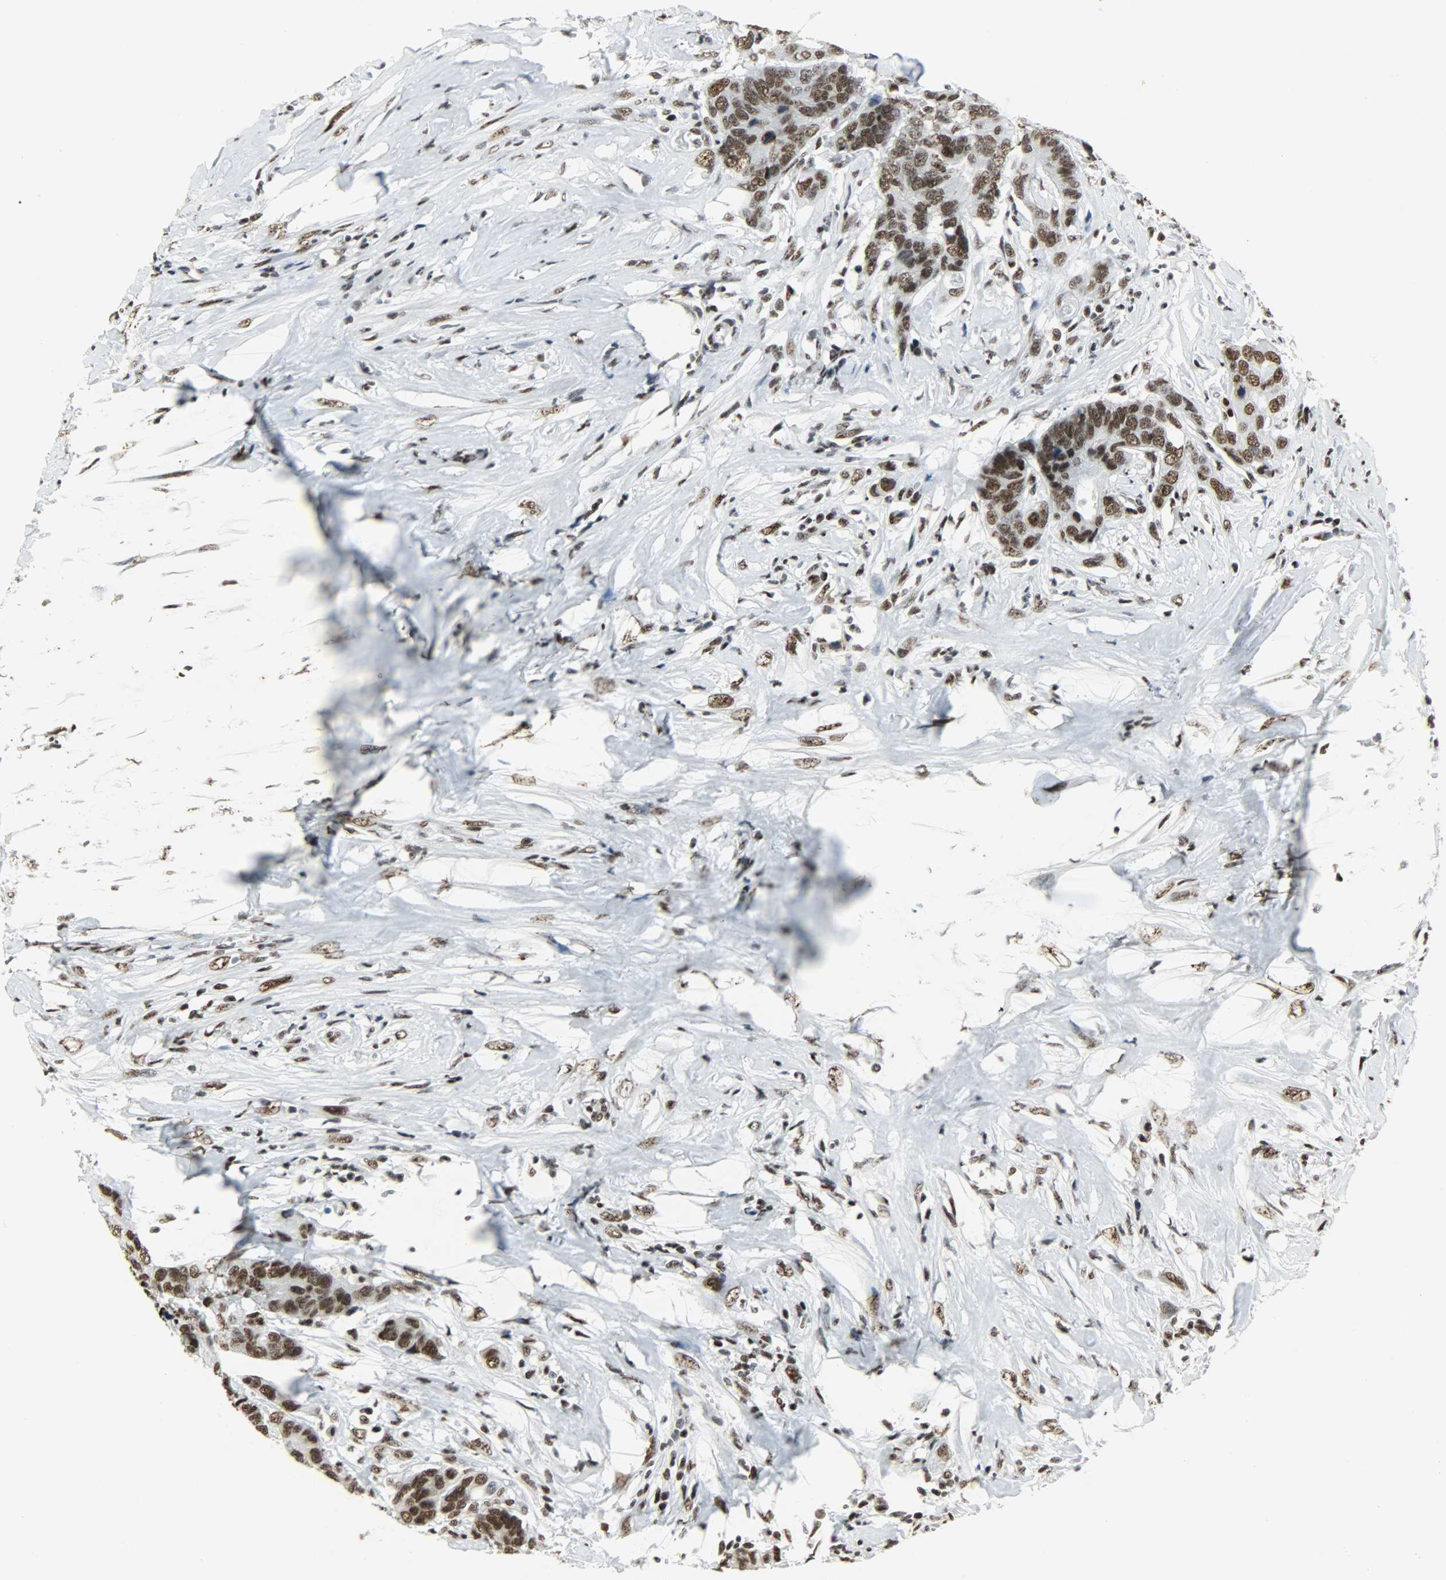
{"staining": {"intensity": "strong", "quantity": ">75%", "location": "nuclear"}, "tissue": "colorectal cancer", "cell_type": "Tumor cells", "image_type": "cancer", "snomed": [{"axis": "morphology", "description": "Adenocarcinoma, NOS"}, {"axis": "topography", "description": "Rectum"}], "caption": "Human colorectal cancer stained for a protein (brown) displays strong nuclear positive expression in approximately >75% of tumor cells.", "gene": "SNRPA", "patient": {"sex": "male", "age": 55}}